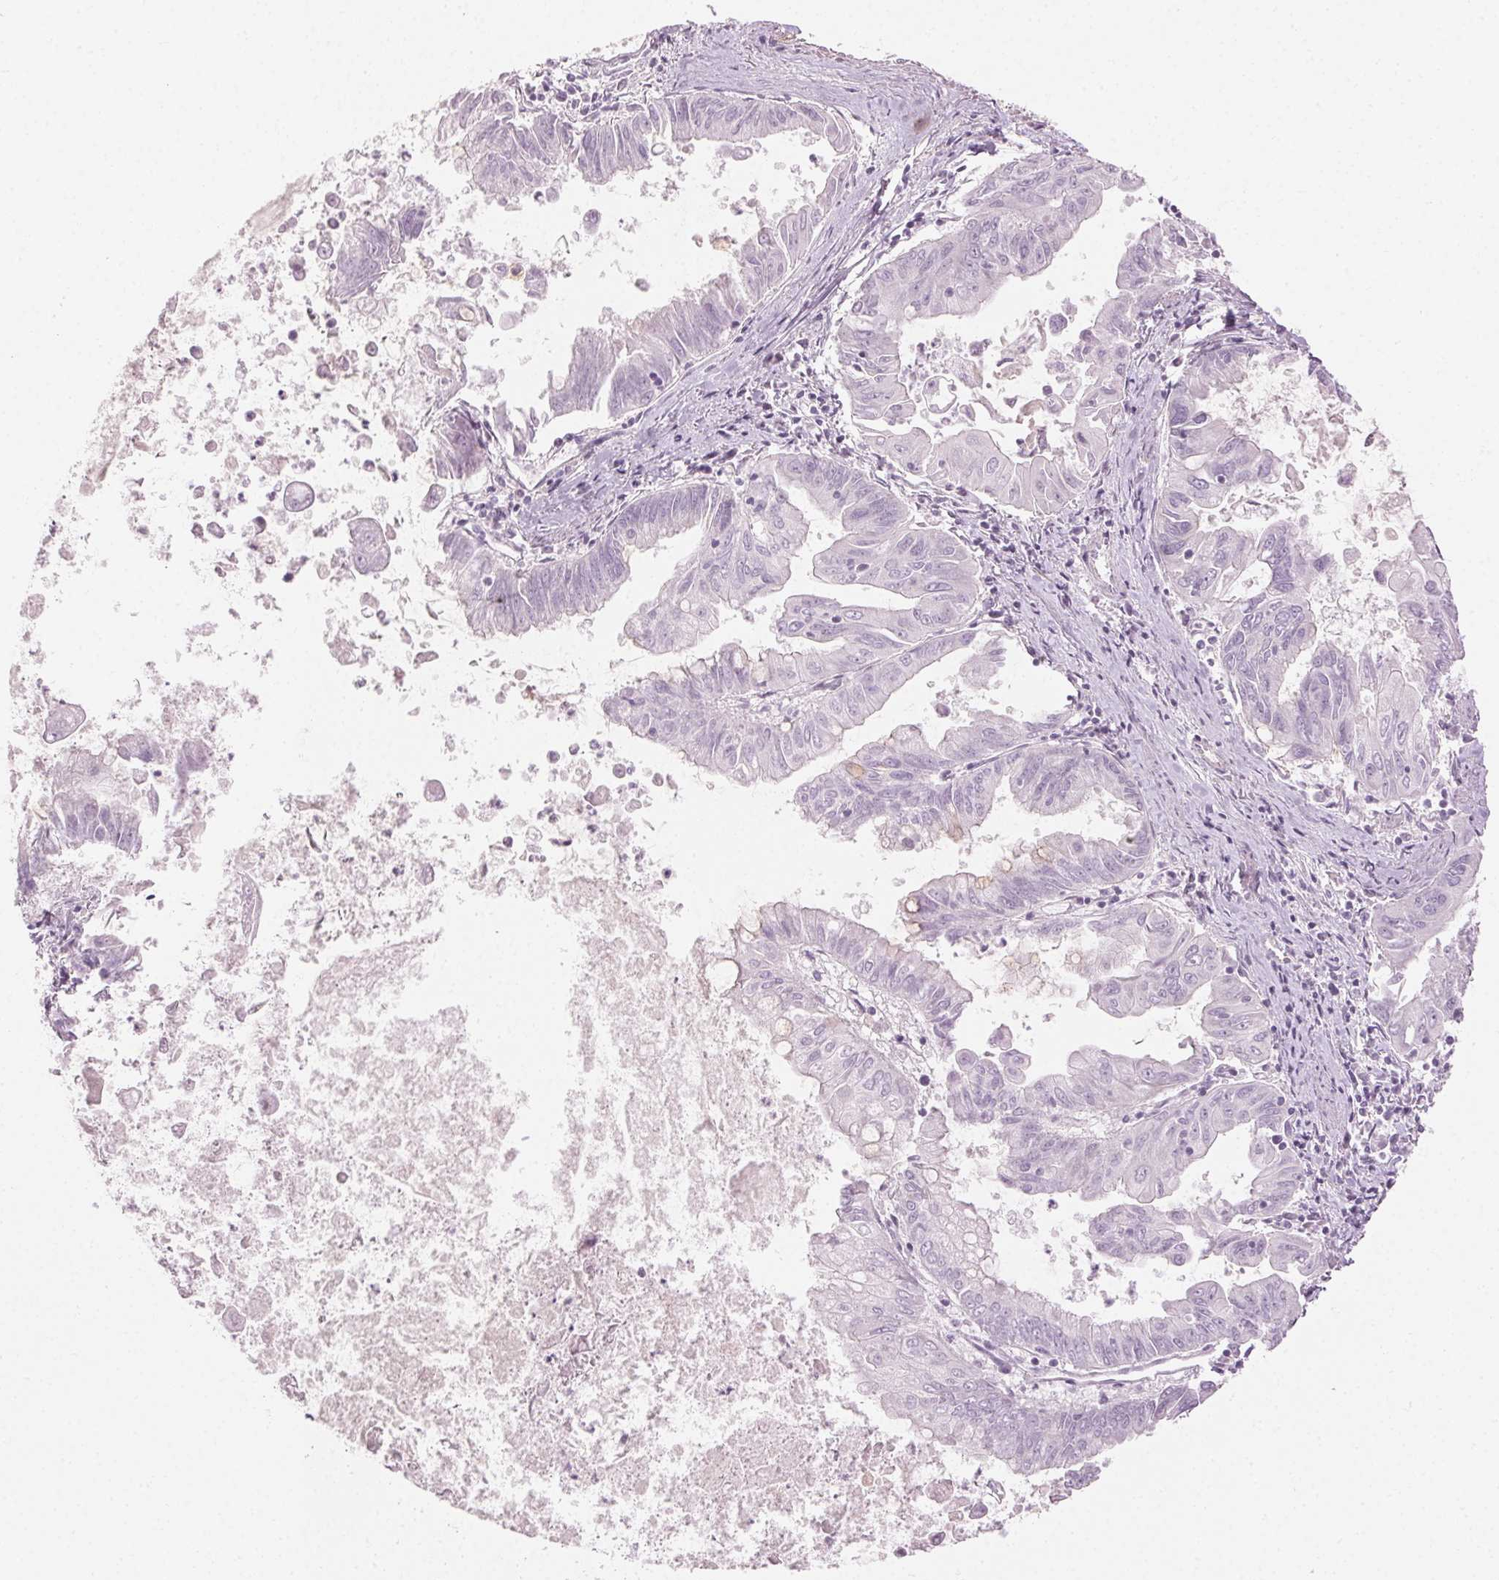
{"staining": {"intensity": "negative", "quantity": "none", "location": "none"}, "tissue": "stomach cancer", "cell_type": "Tumor cells", "image_type": "cancer", "snomed": [{"axis": "morphology", "description": "Adenocarcinoma, NOS"}, {"axis": "topography", "description": "Stomach, upper"}], "caption": "Histopathology image shows no protein staining in tumor cells of stomach cancer (adenocarcinoma) tissue.", "gene": "AIF1L", "patient": {"sex": "male", "age": 80}}